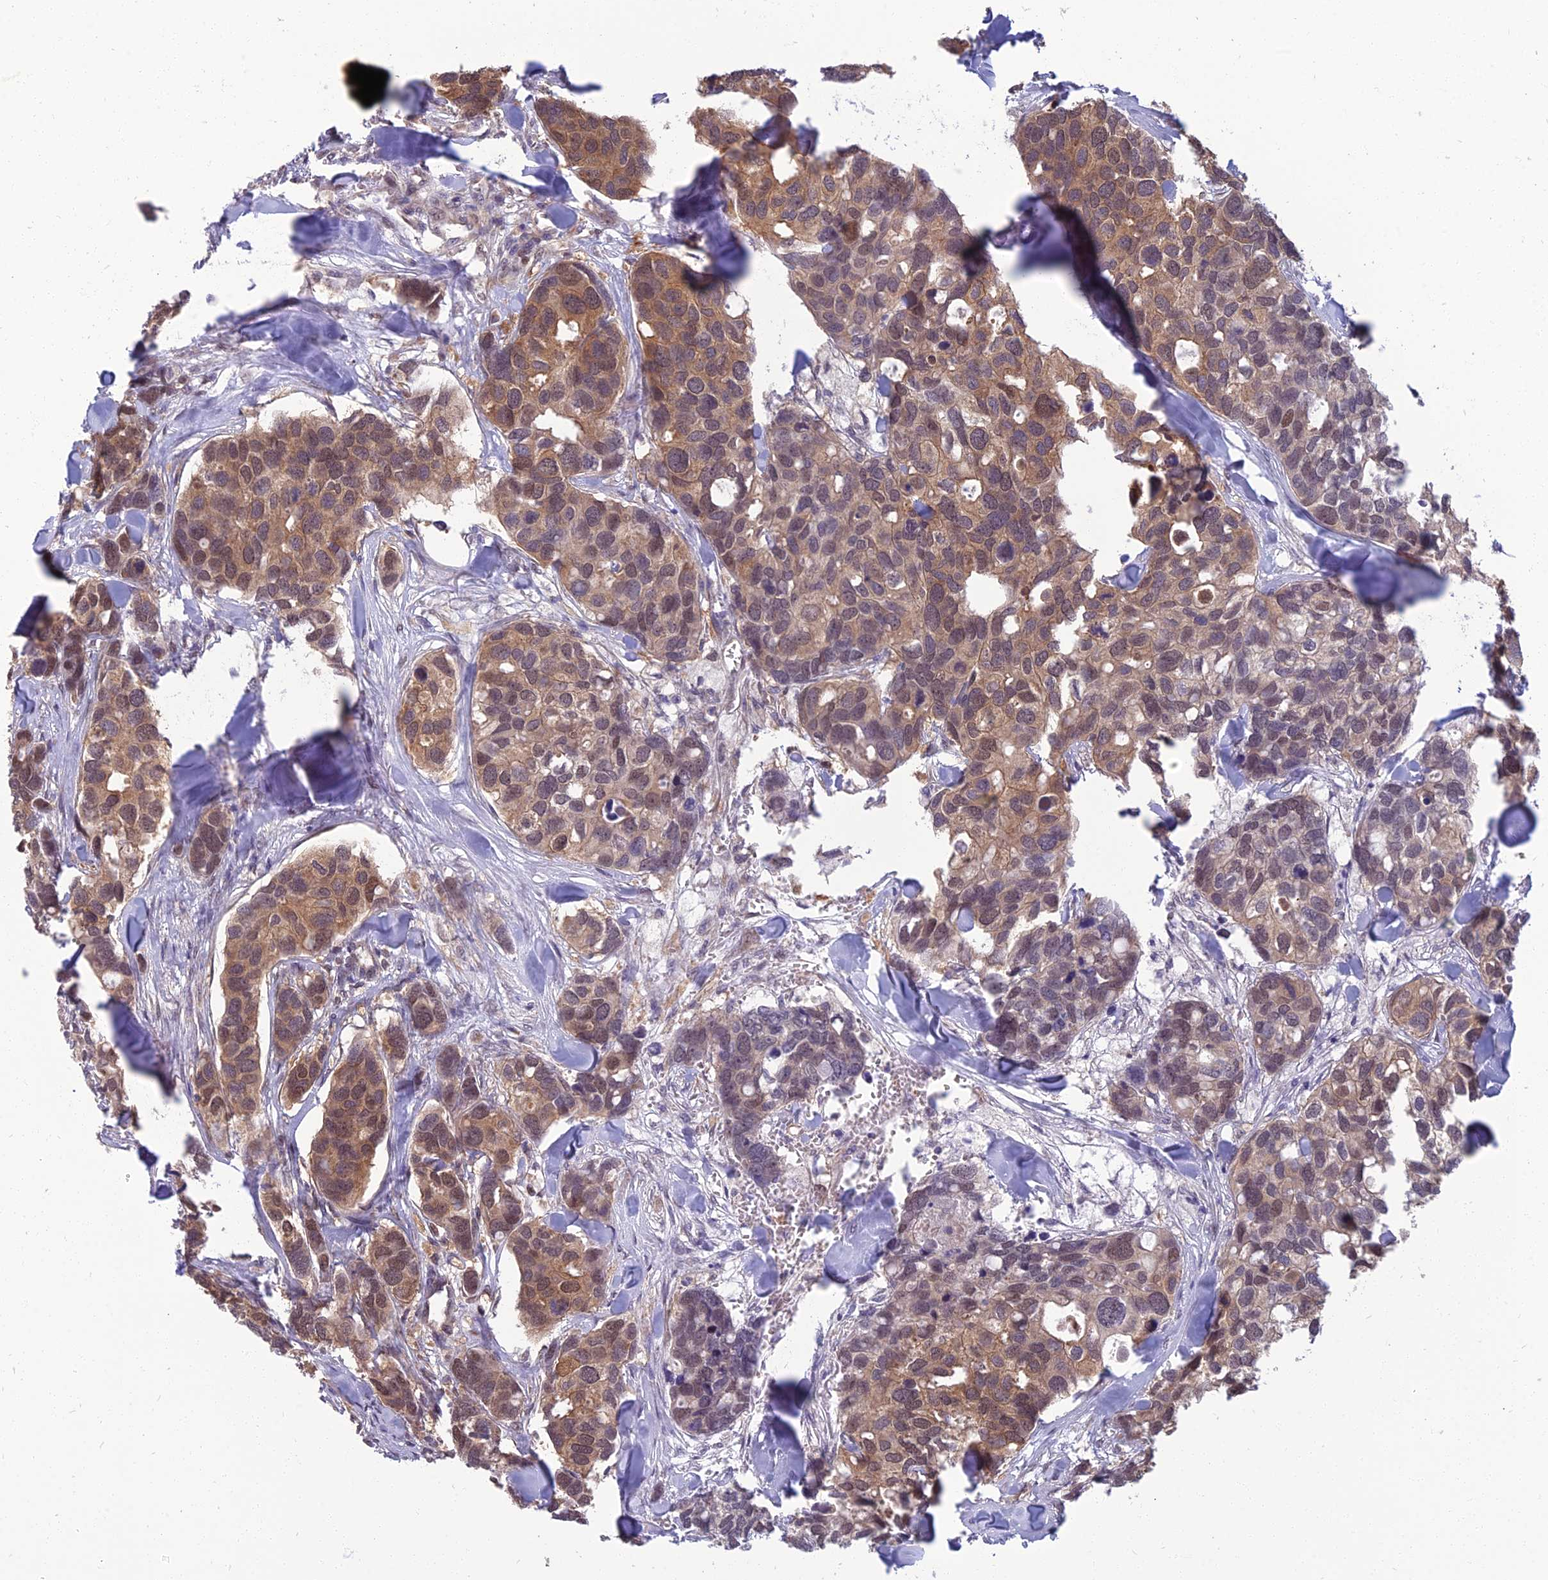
{"staining": {"intensity": "weak", "quantity": ">75%", "location": "cytoplasmic/membranous,nuclear"}, "tissue": "breast cancer", "cell_type": "Tumor cells", "image_type": "cancer", "snomed": [{"axis": "morphology", "description": "Duct carcinoma"}, {"axis": "topography", "description": "Breast"}], "caption": "Human intraductal carcinoma (breast) stained for a protein (brown) demonstrates weak cytoplasmic/membranous and nuclear positive staining in about >75% of tumor cells.", "gene": "NR4A3", "patient": {"sex": "female", "age": 83}}